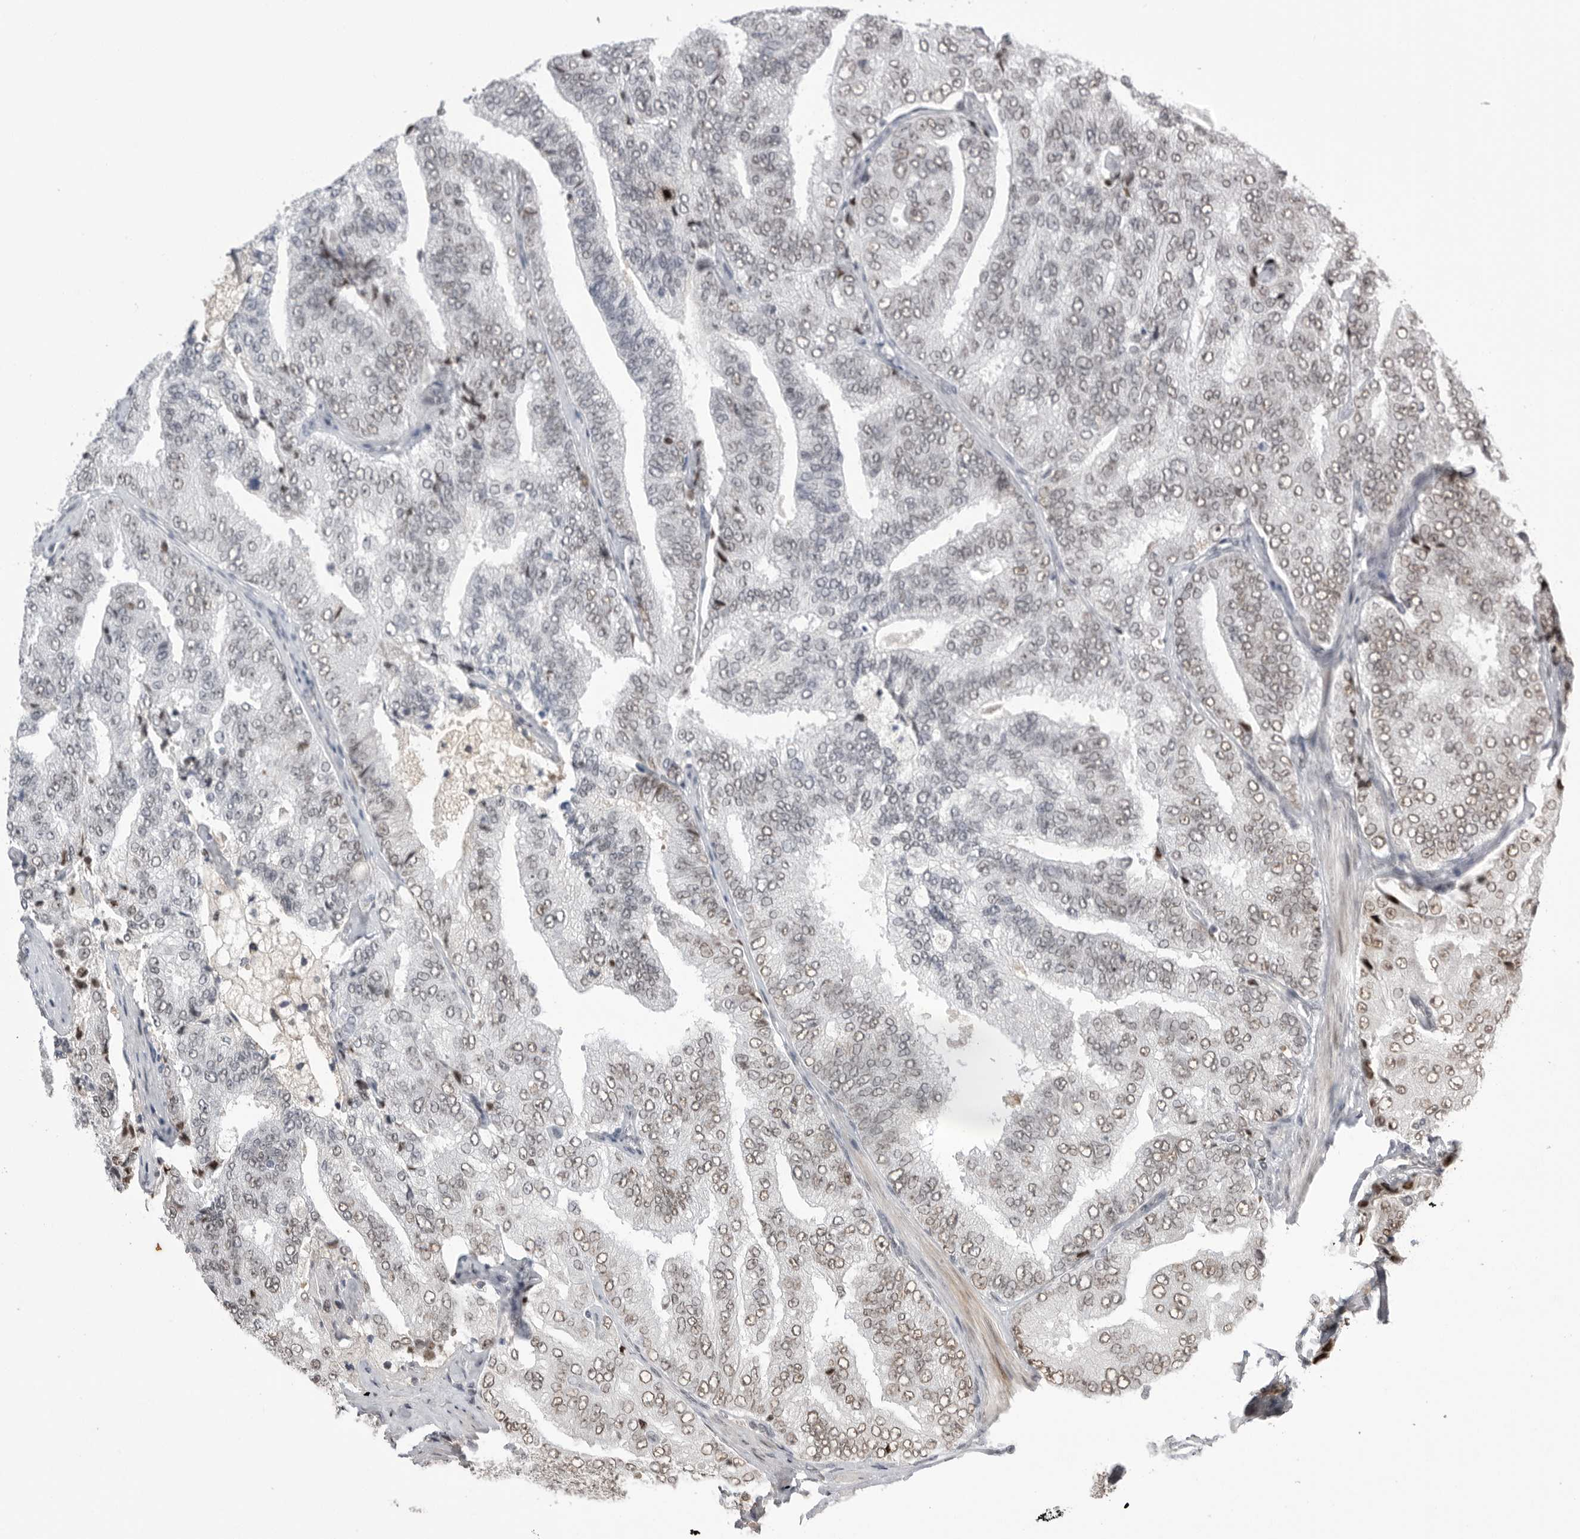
{"staining": {"intensity": "weak", "quantity": "25%-75%", "location": "nuclear"}, "tissue": "prostate cancer", "cell_type": "Tumor cells", "image_type": "cancer", "snomed": [{"axis": "morphology", "description": "Adenocarcinoma, High grade"}, {"axis": "topography", "description": "Prostate"}], "caption": "Immunohistochemical staining of human adenocarcinoma (high-grade) (prostate) demonstrates low levels of weak nuclear expression in about 25%-75% of tumor cells. (DAB IHC, brown staining for protein, blue staining for nuclei).", "gene": "POU5F1", "patient": {"sex": "male", "age": 58}}